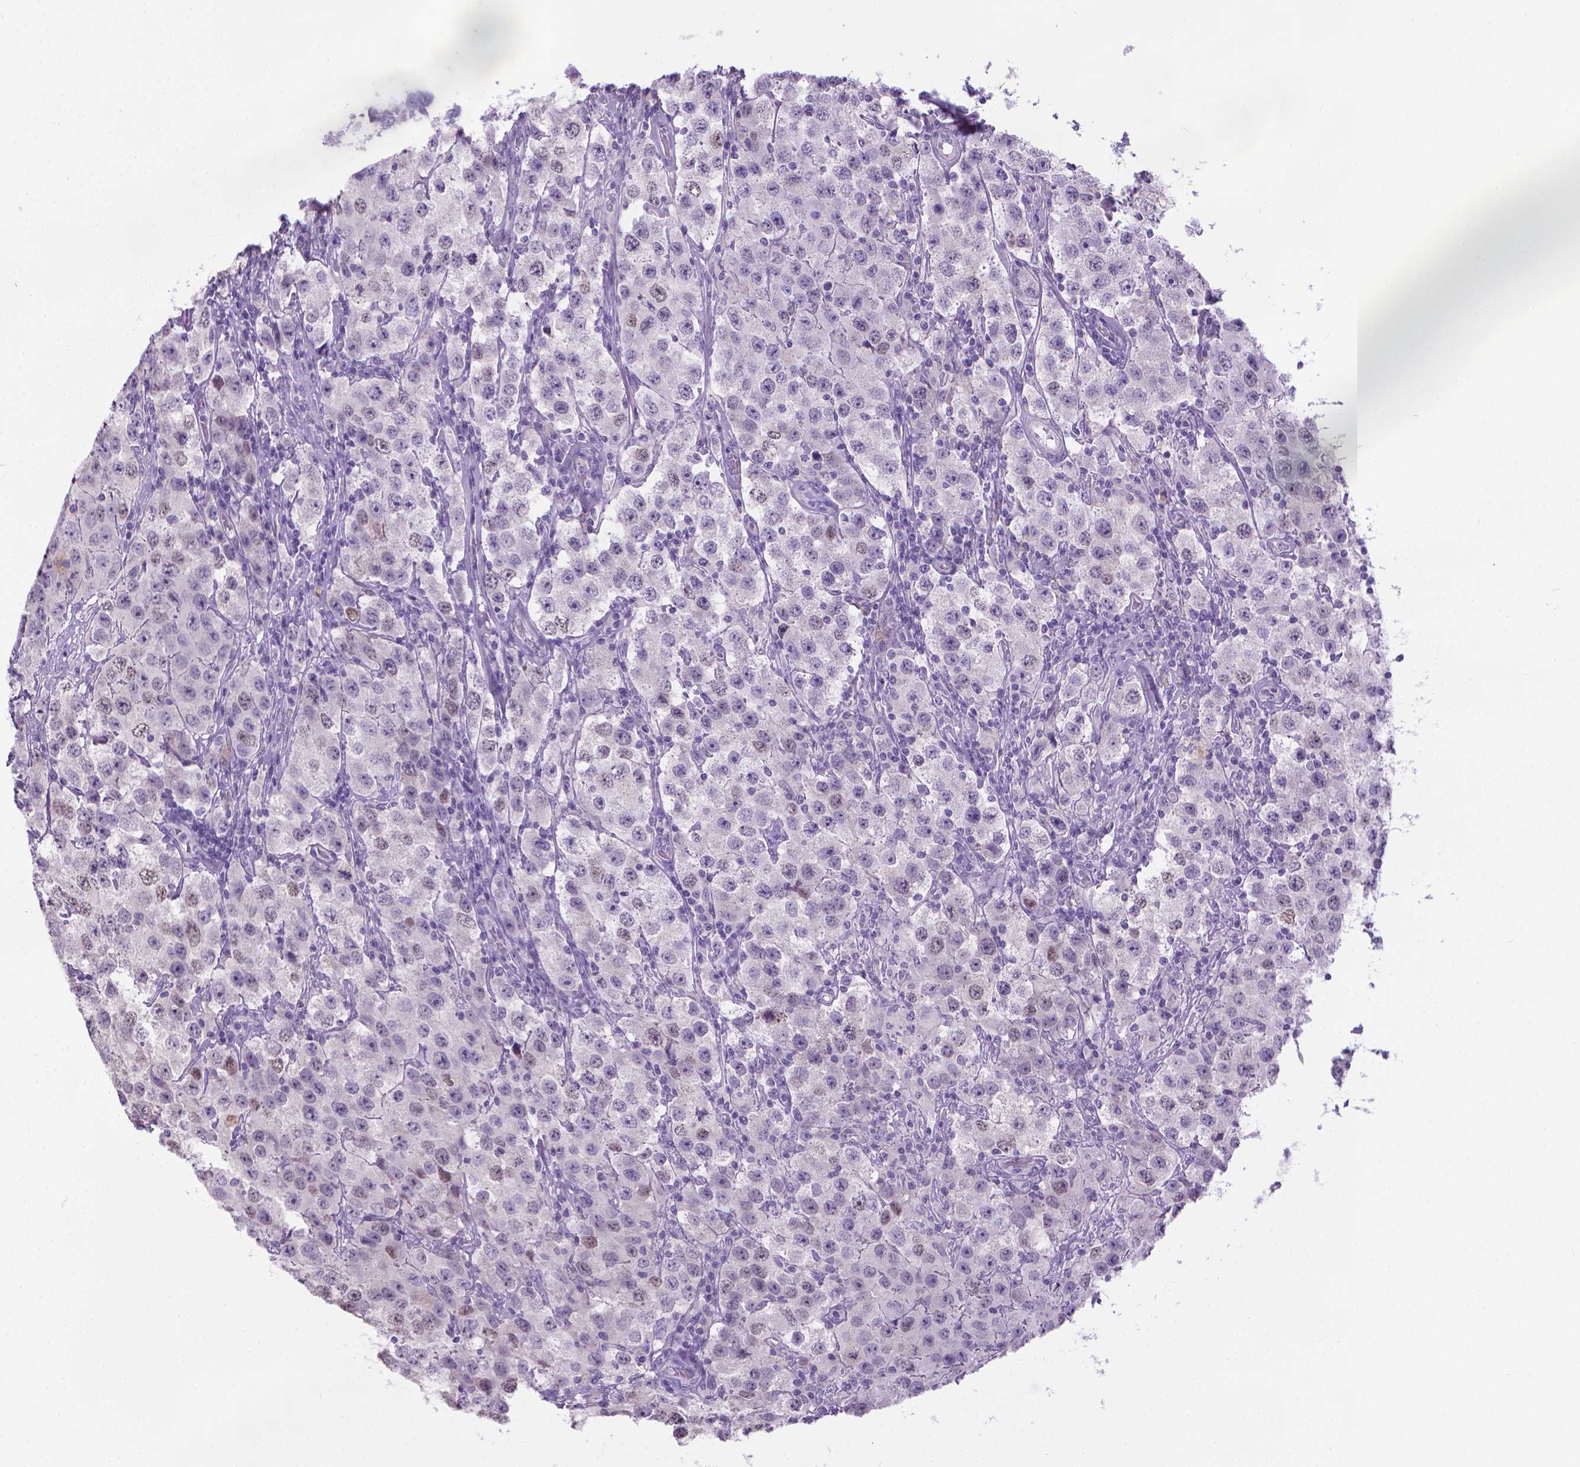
{"staining": {"intensity": "negative", "quantity": "none", "location": "none"}, "tissue": "testis cancer", "cell_type": "Tumor cells", "image_type": "cancer", "snomed": [{"axis": "morphology", "description": "Seminoma, NOS"}, {"axis": "topography", "description": "Testis"}], "caption": "A photomicrograph of human seminoma (testis) is negative for staining in tumor cells. The staining is performed using DAB brown chromogen with nuclei counter-stained in using hematoxylin.", "gene": "SPAG6", "patient": {"sex": "male", "age": 52}}